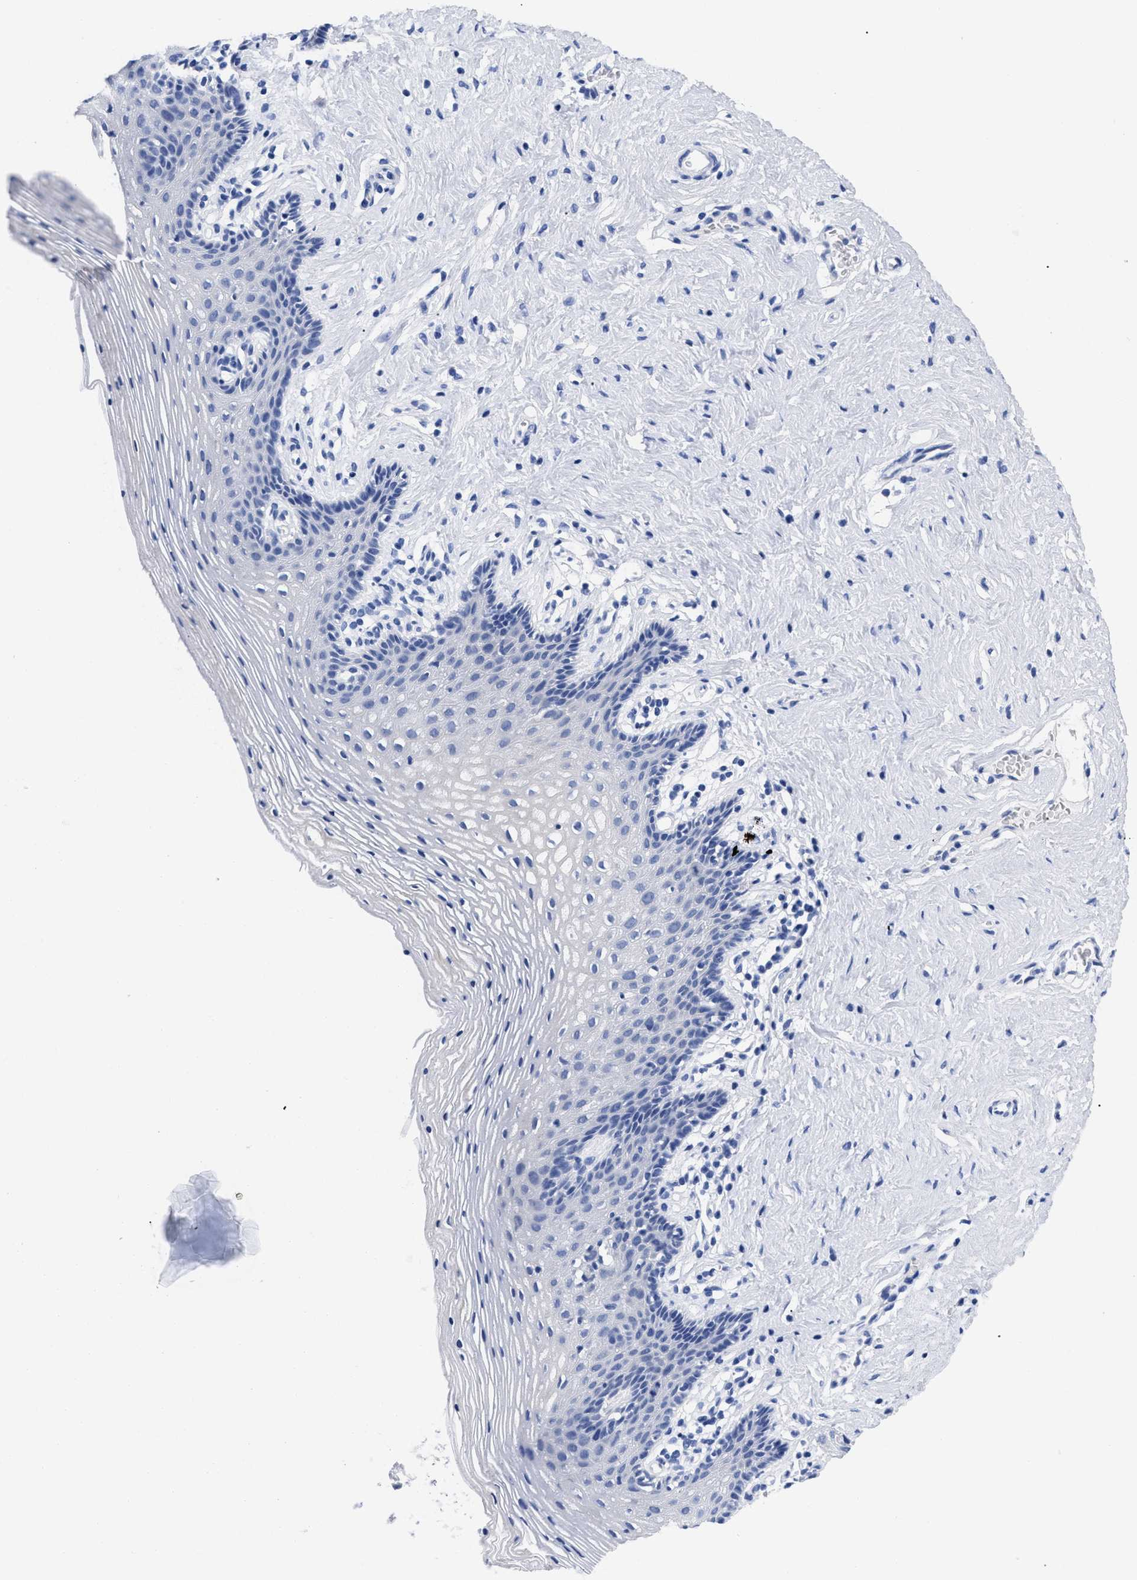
{"staining": {"intensity": "negative", "quantity": "none", "location": "none"}, "tissue": "vagina", "cell_type": "Squamous epithelial cells", "image_type": "normal", "snomed": [{"axis": "morphology", "description": "Normal tissue, NOS"}, {"axis": "topography", "description": "Vagina"}], "caption": "Vagina stained for a protein using immunohistochemistry (IHC) exhibits no positivity squamous epithelial cells.", "gene": "TREML1", "patient": {"sex": "female", "age": 32}}